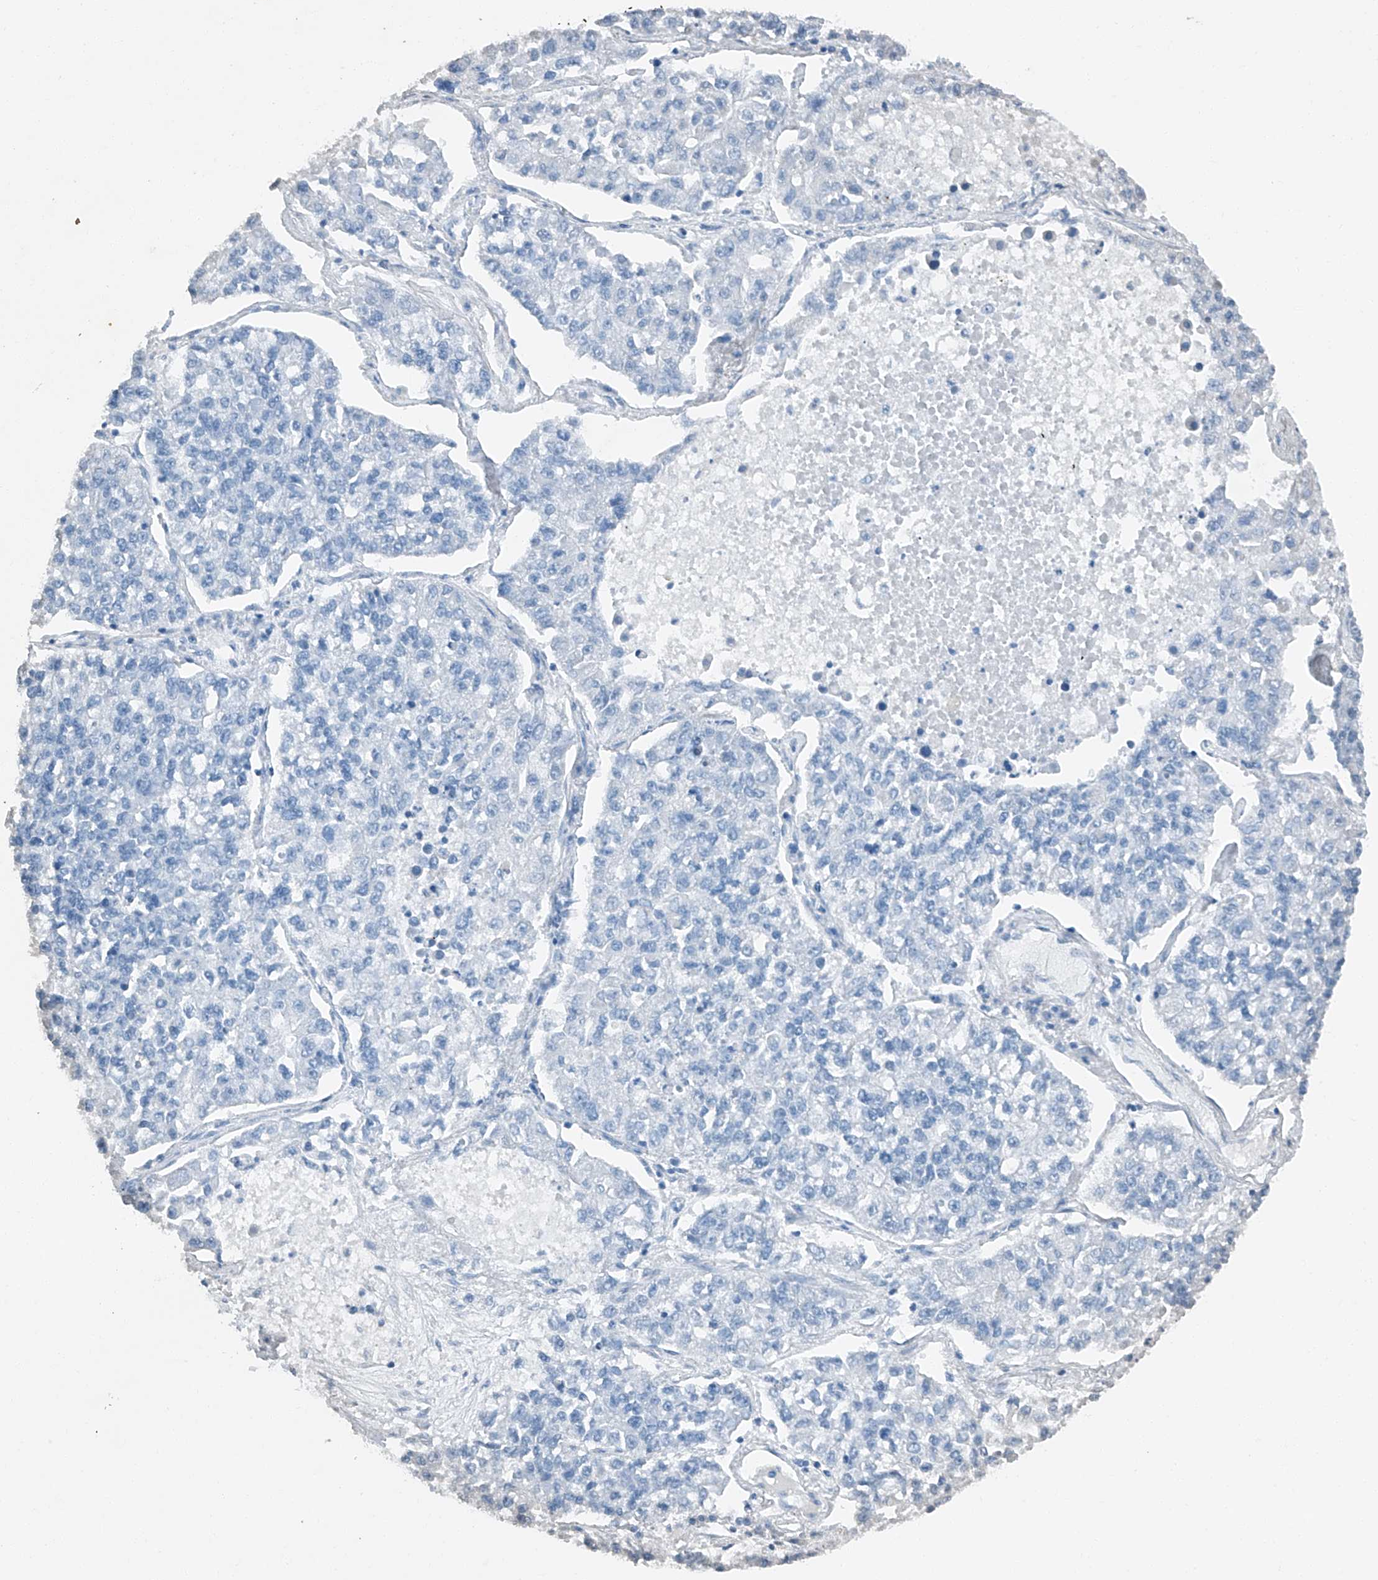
{"staining": {"intensity": "negative", "quantity": "none", "location": "none"}, "tissue": "lung cancer", "cell_type": "Tumor cells", "image_type": "cancer", "snomed": [{"axis": "morphology", "description": "Adenocarcinoma, NOS"}, {"axis": "topography", "description": "Lung"}], "caption": "High magnification brightfield microscopy of lung cancer stained with DAB (3,3'-diaminobenzidine) (brown) and counterstained with hematoxylin (blue): tumor cells show no significant positivity.", "gene": "MDGA1", "patient": {"sex": "male", "age": 49}}